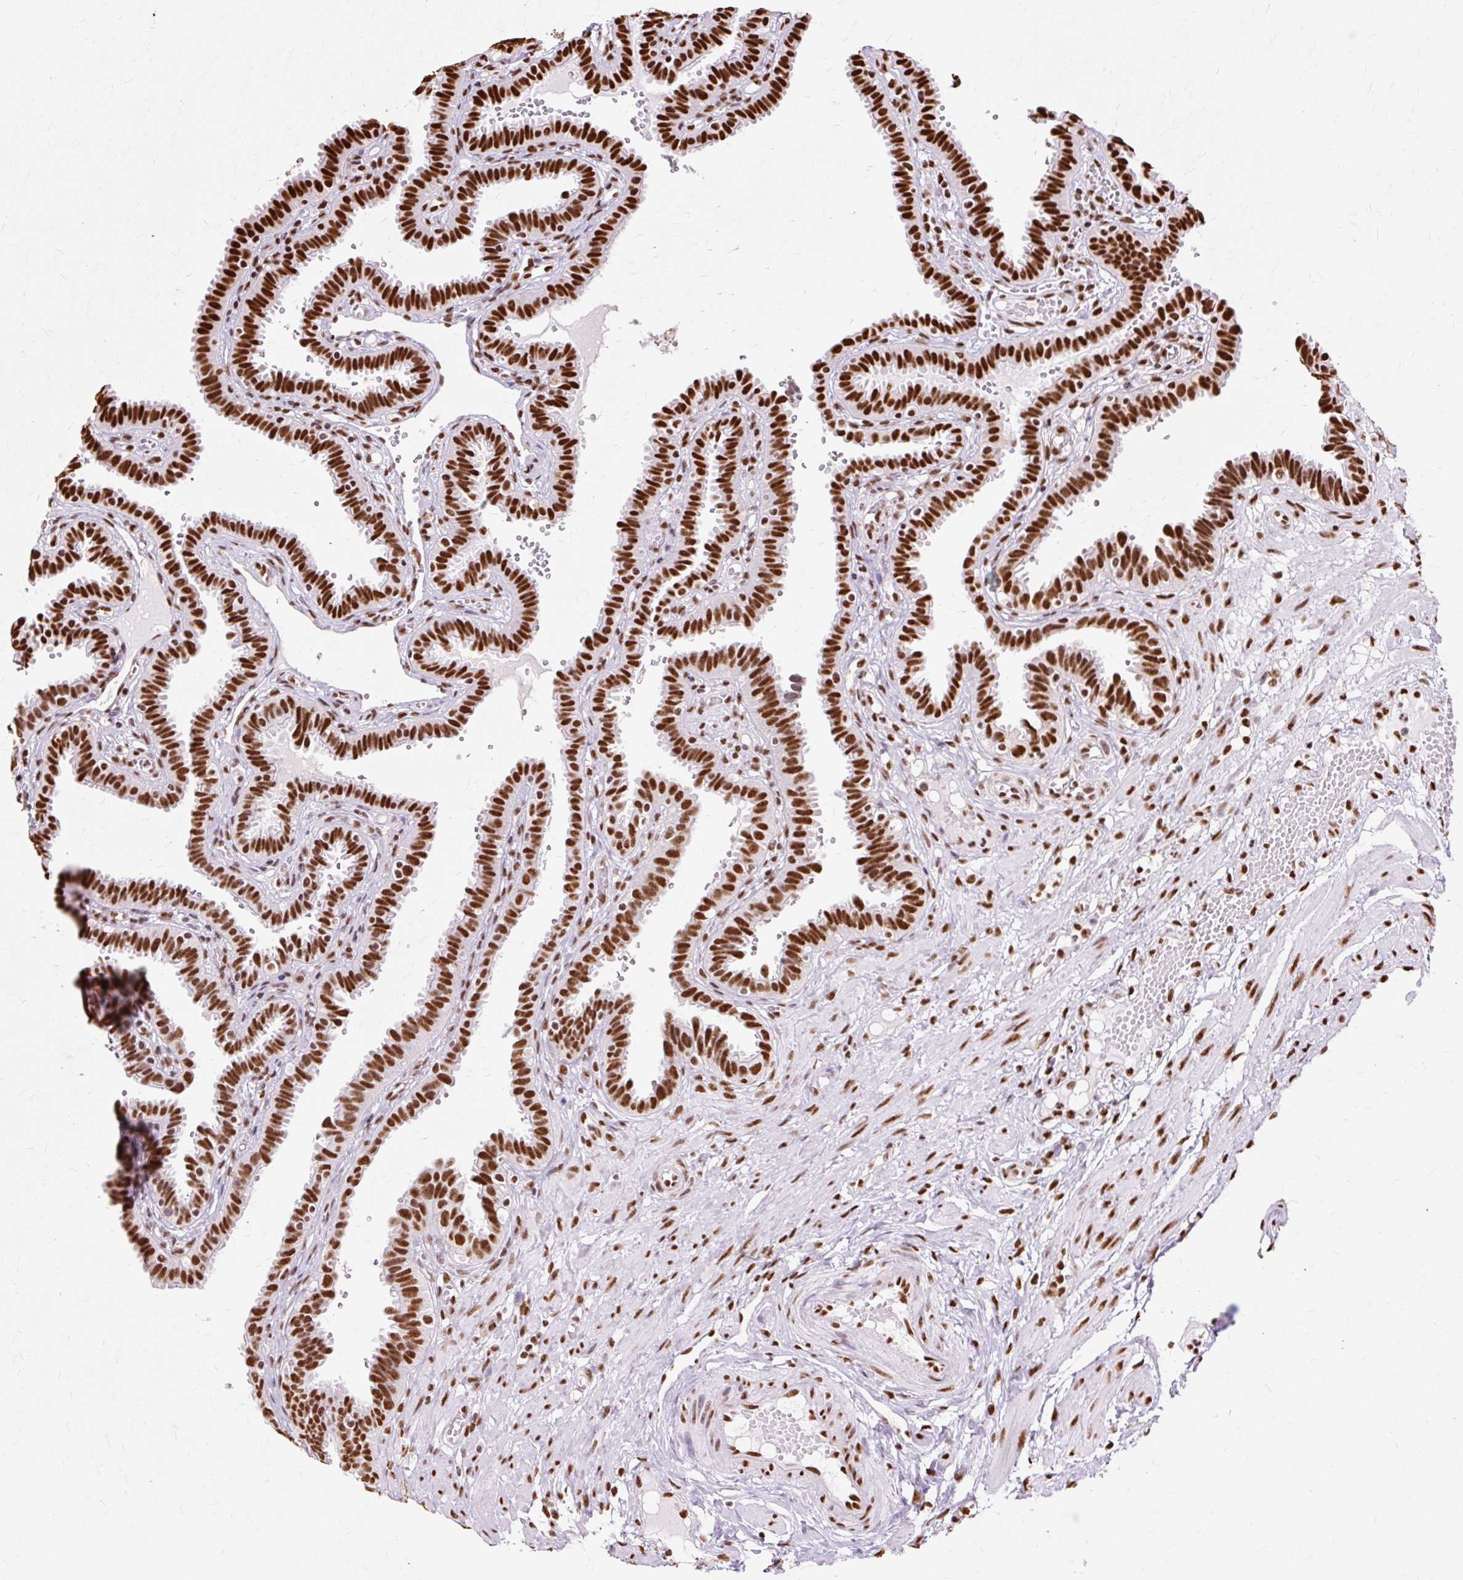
{"staining": {"intensity": "strong", "quantity": ">75%", "location": "nuclear"}, "tissue": "fallopian tube", "cell_type": "Glandular cells", "image_type": "normal", "snomed": [{"axis": "morphology", "description": "Normal tissue, NOS"}, {"axis": "topography", "description": "Fallopian tube"}], "caption": "Immunohistochemistry histopathology image of normal fallopian tube: human fallopian tube stained using IHC shows high levels of strong protein expression localized specifically in the nuclear of glandular cells, appearing as a nuclear brown color.", "gene": "XRCC6", "patient": {"sex": "female", "age": 37}}